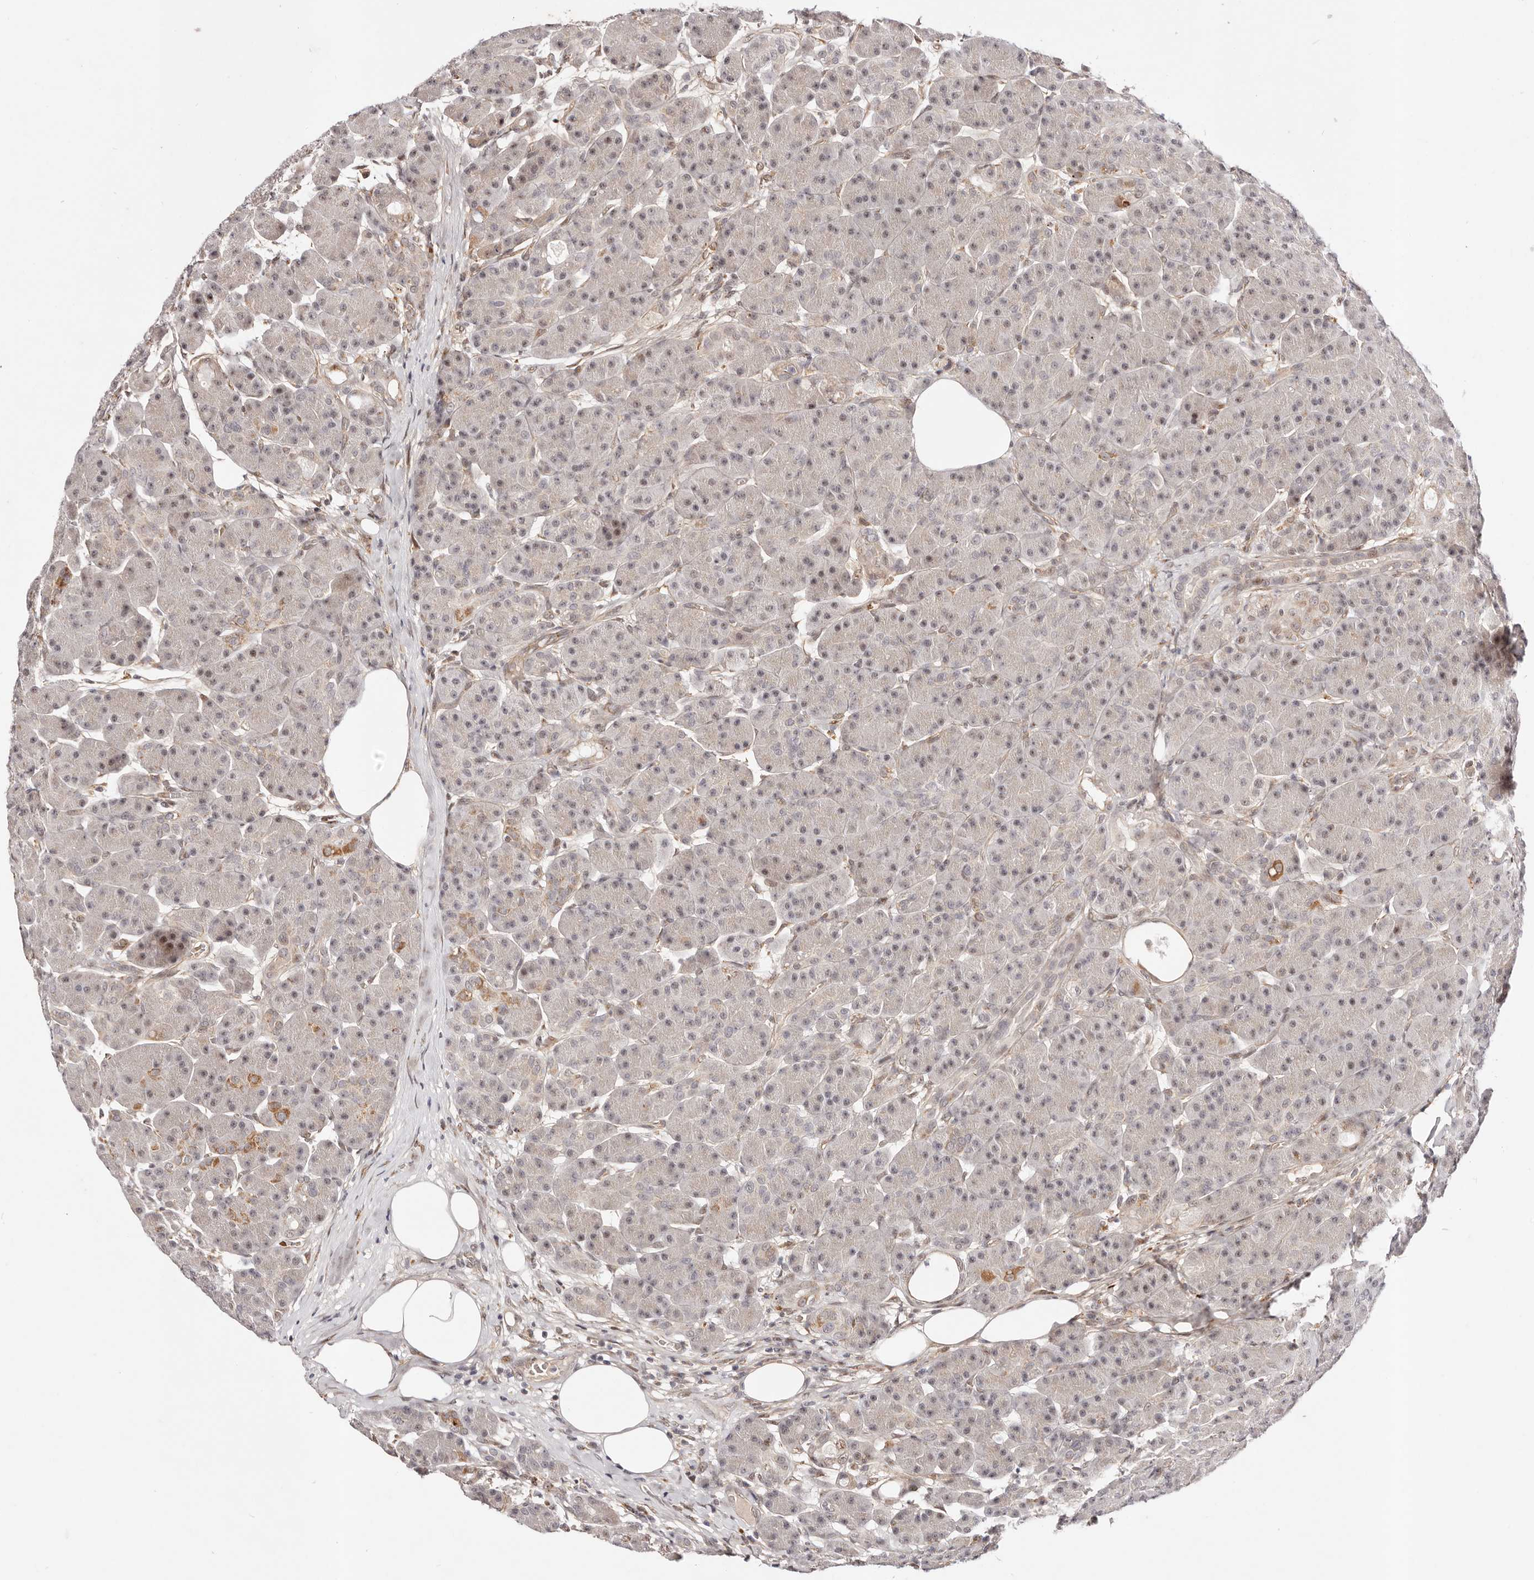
{"staining": {"intensity": "weak", "quantity": "25%-75%", "location": "nuclear"}, "tissue": "pancreas", "cell_type": "Exocrine glandular cells", "image_type": "normal", "snomed": [{"axis": "morphology", "description": "Normal tissue, NOS"}, {"axis": "topography", "description": "Pancreas"}], "caption": "Immunohistochemistry (IHC) histopathology image of unremarkable pancreas: pancreas stained using immunohistochemistry (IHC) exhibits low levels of weak protein expression localized specifically in the nuclear of exocrine glandular cells, appearing as a nuclear brown color.", "gene": "WRN", "patient": {"sex": "male", "age": 63}}